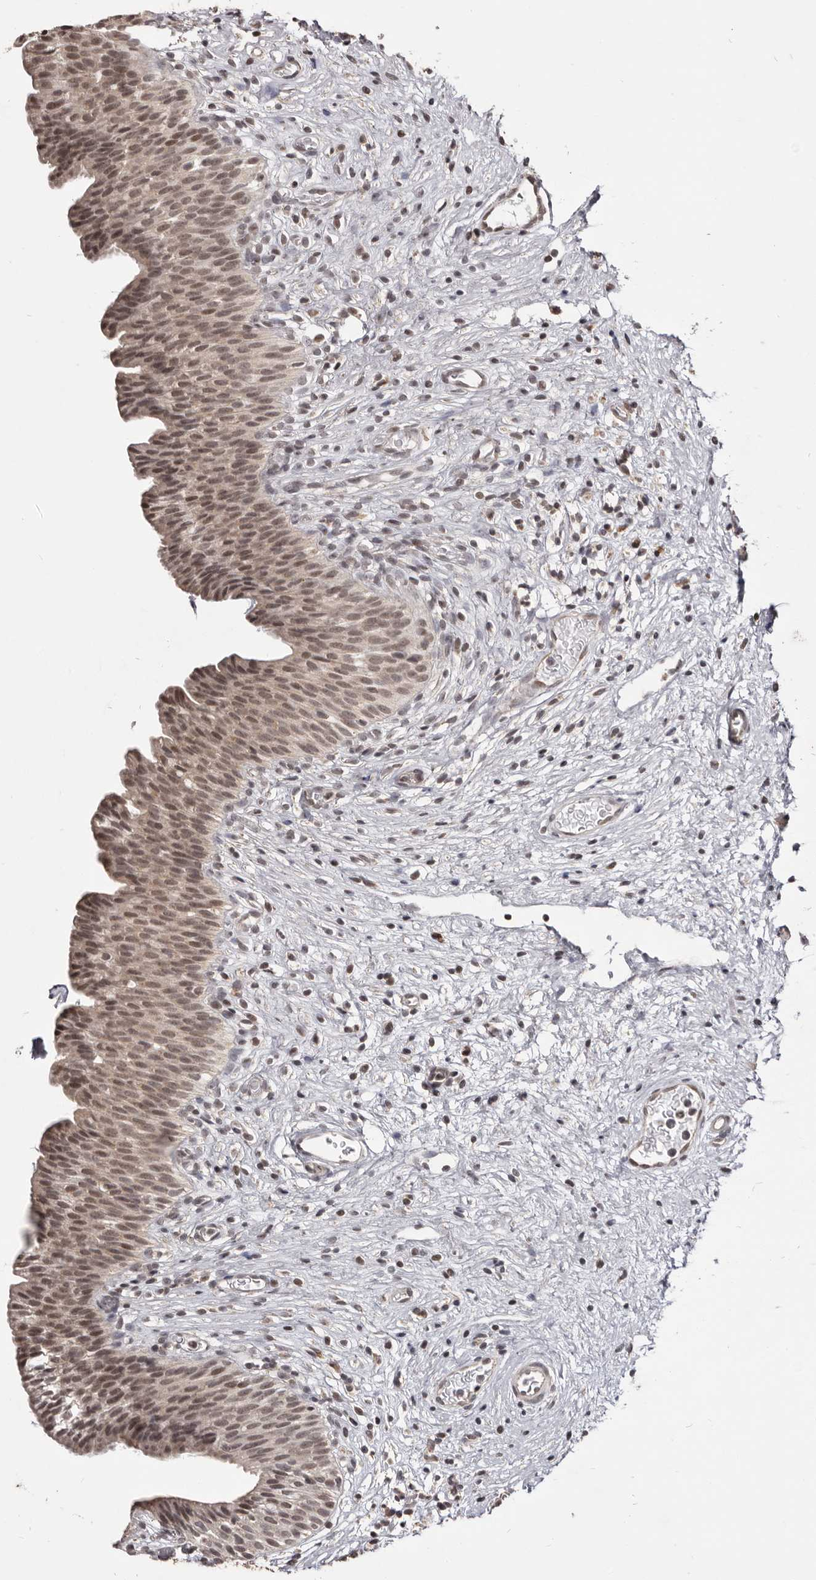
{"staining": {"intensity": "moderate", "quantity": ">75%", "location": "nuclear"}, "tissue": "urinary bladder", "cell_type": "Urothelial cells", "image_type": "normal", "snomed": [{"axis": "morphology", "description": "Normal tissue, NOS"}, {"axis": "topography", "description": "Urinary bladder"}], "caption": "Urothelial cells reveal medium levels of moderate nuclear positivity in about >75% of cells in benign urinary bladder.", "gene": "THUMPD1", "patient": {"sex": "male", "age": 1}}